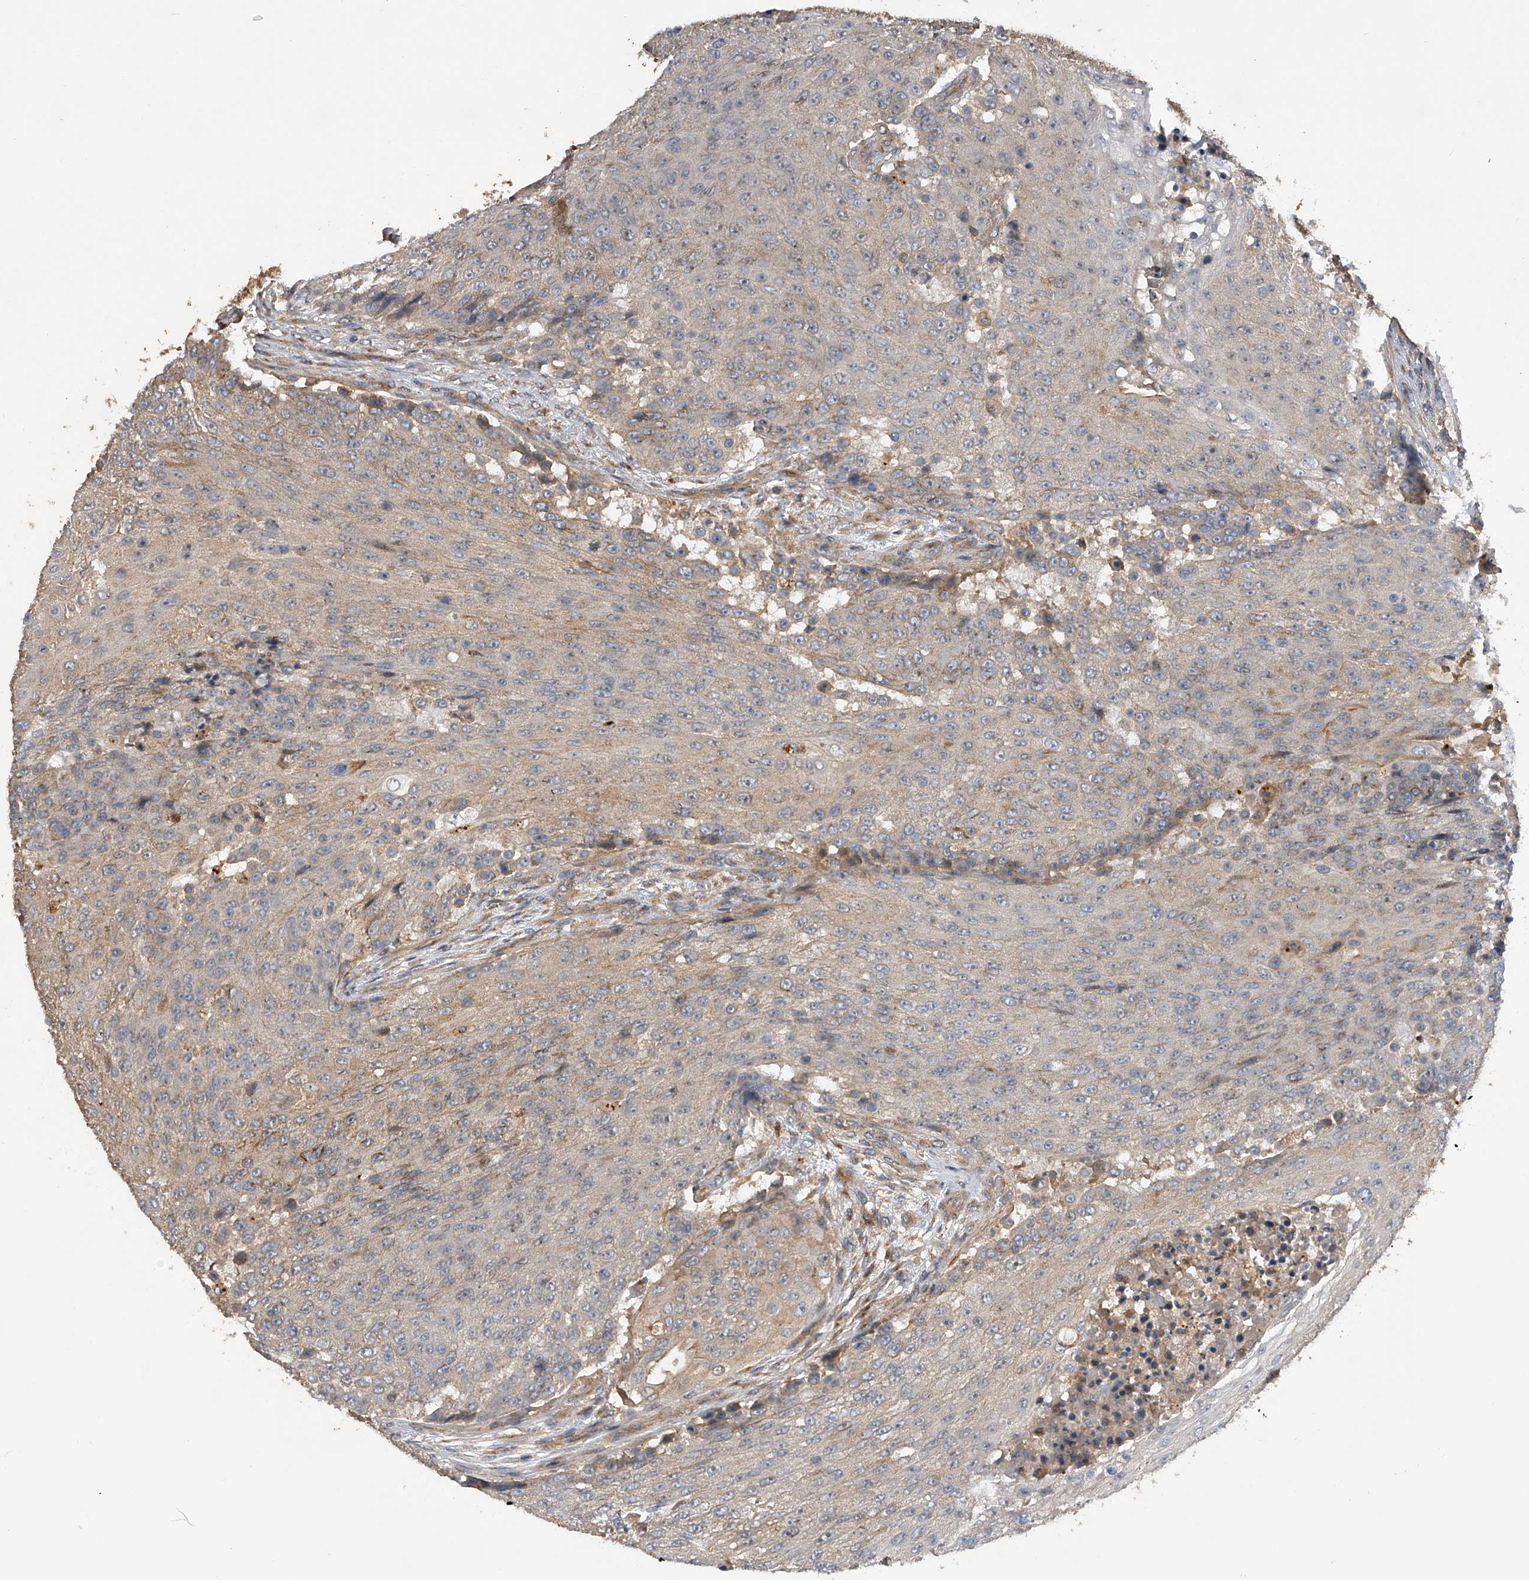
{"staining": {"intensity": "moderate", "quantity": "25%-75%", "location": "cytoplasmic/membranous"}, "tissue": "urothelial cancer", "cell_type": "Tumor cells", "image_type": "cancer", "snomed": [{"axis": "morphology", "description": "Urothelial carcinoma, High grade"}, {"axis": "topography", "description": "Urinary bladder"}], "caption": "Immunohistochemical staining of human urothelial cancer exhibits medium levels of moderate cytoplasmic/membranous expression in about 25%-75% of tumor cells.", "gene": "PTPRA", "patient": {"sex": "female", "age": 63}}